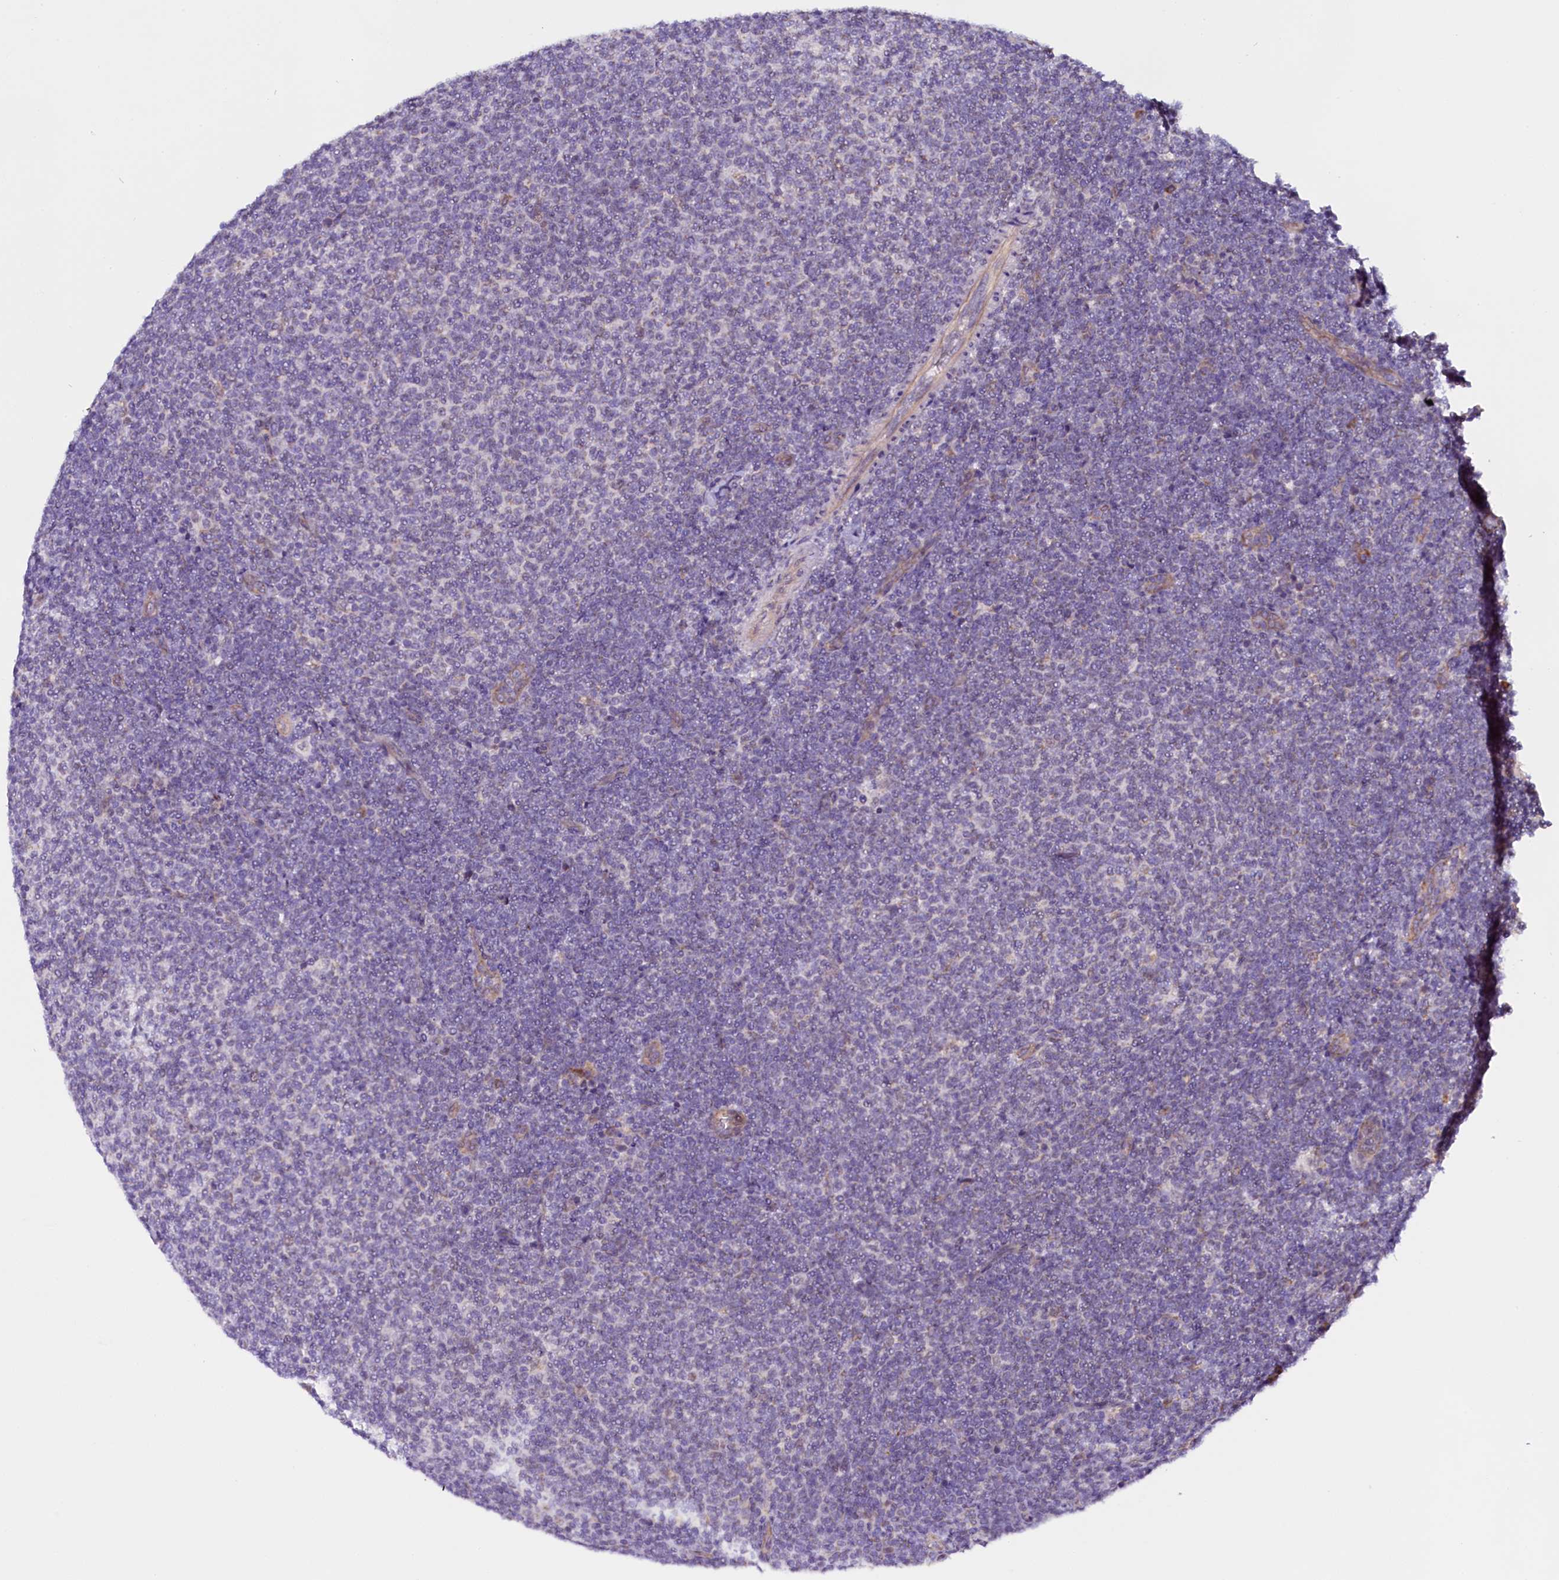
{"staining": {"intensity": "negative", "quantity": "none", "location": "none"}, "tissue": "lymphoma", "cell_type": "Tumor cells", "image_type": "cancer", "snomed": [{"axis": "morphology", "description": "Malignant lymphoma, non-Hodgkin's type, Low grade"}, {"axis": "topography", "description": "Lymph node"}], "caption": "Tumor cells show no significant protein expression in lymphoma.", "gene": "UACA", "patient": {"sex": "male", "age": 66}}